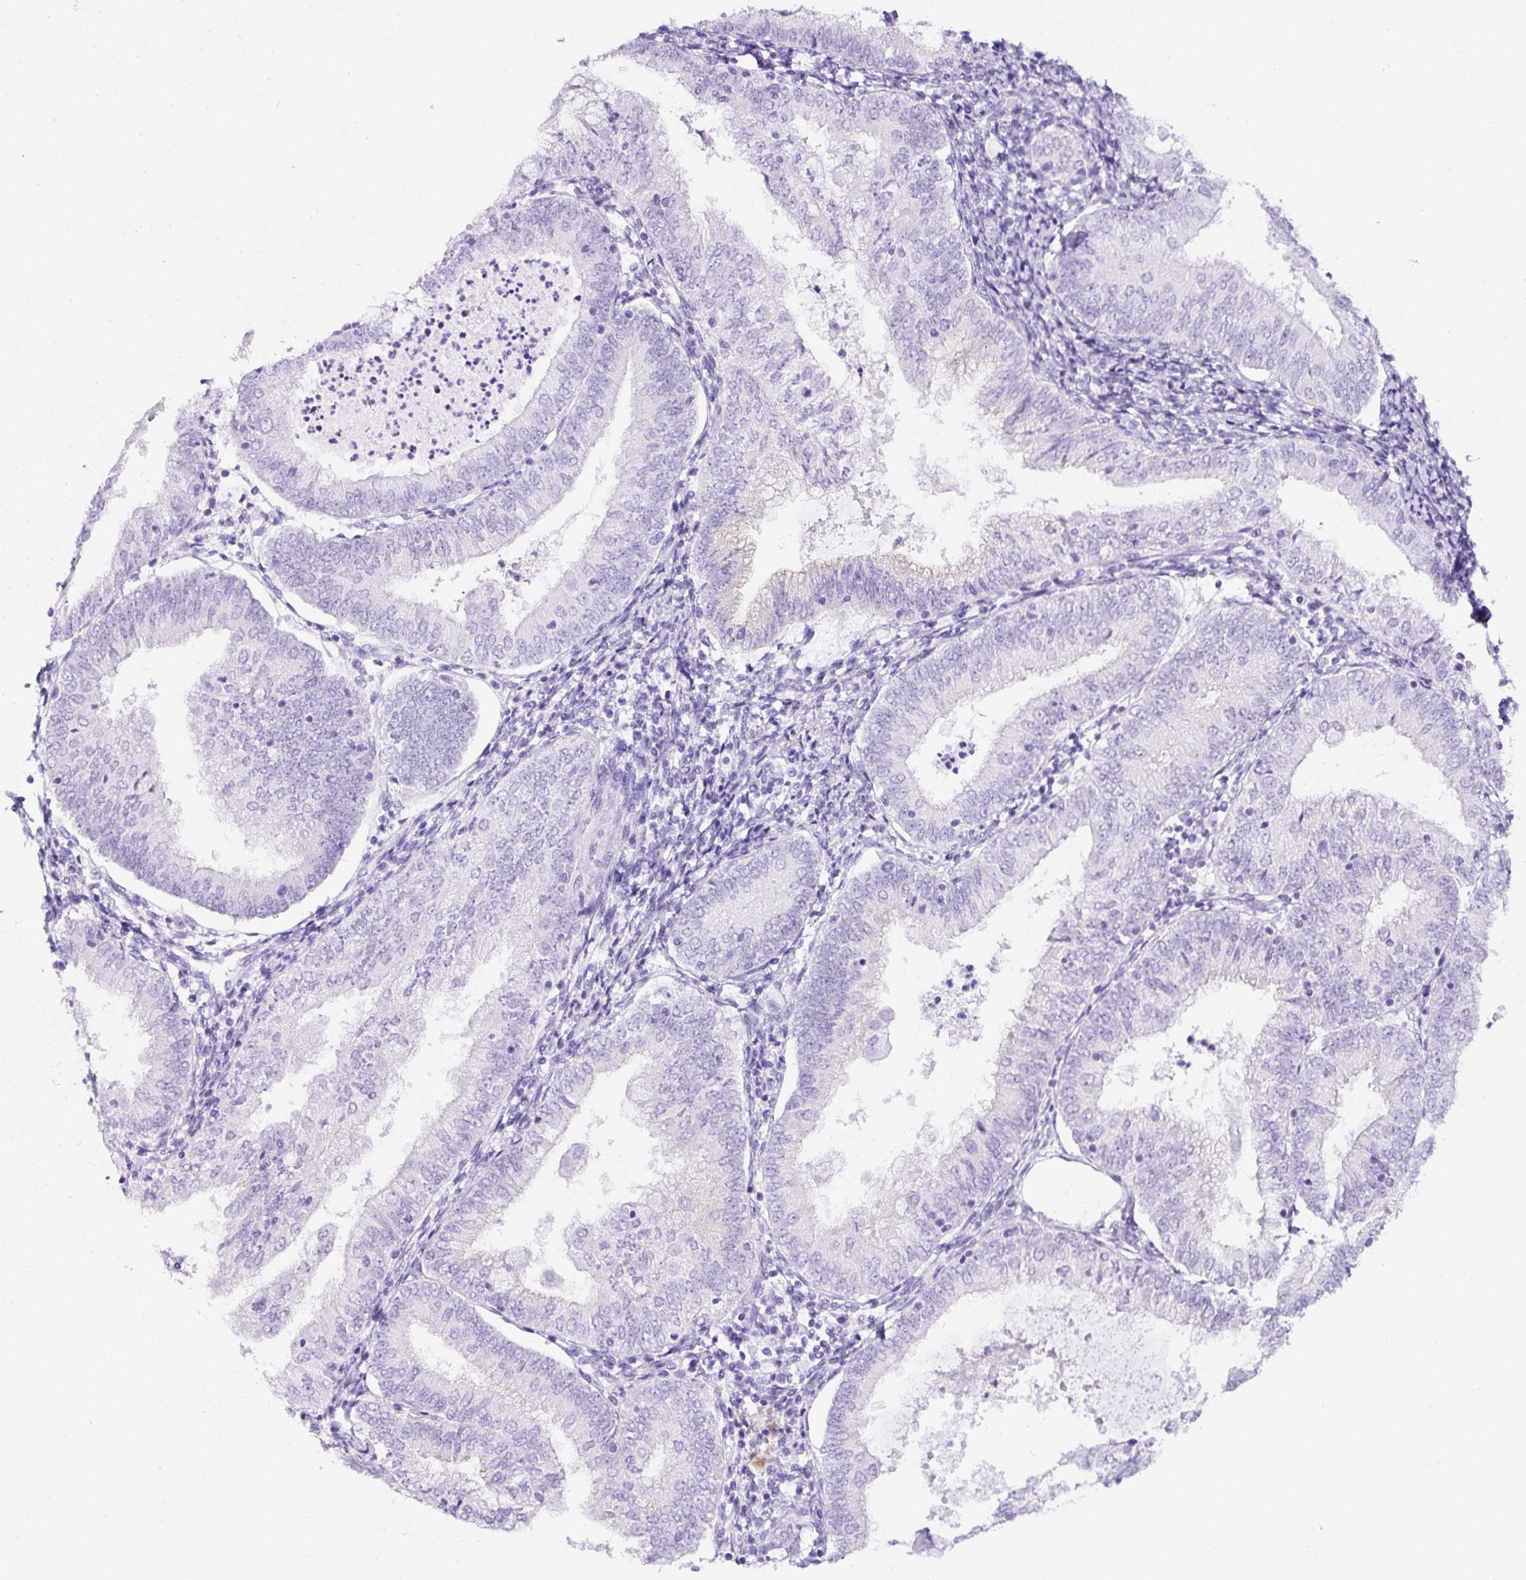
{"staining": {"intensity": "negative", "quantity": "none", "location": "none"}, "tissue": "endometrial cancer", "cell_type": "Tumor cells", "image_type": "cancer", "snomed": [{"axis": "morphology", "description": "Adenocarcinoma, NOS"}, {"axis": "topography", "description": "Endometrium"}], "caption": "The micrograph shows no significant expression in tumor cells of endometrial cancer.", "gene": "TMEM200B", "patient": {"sex": "female", "age": 55}}